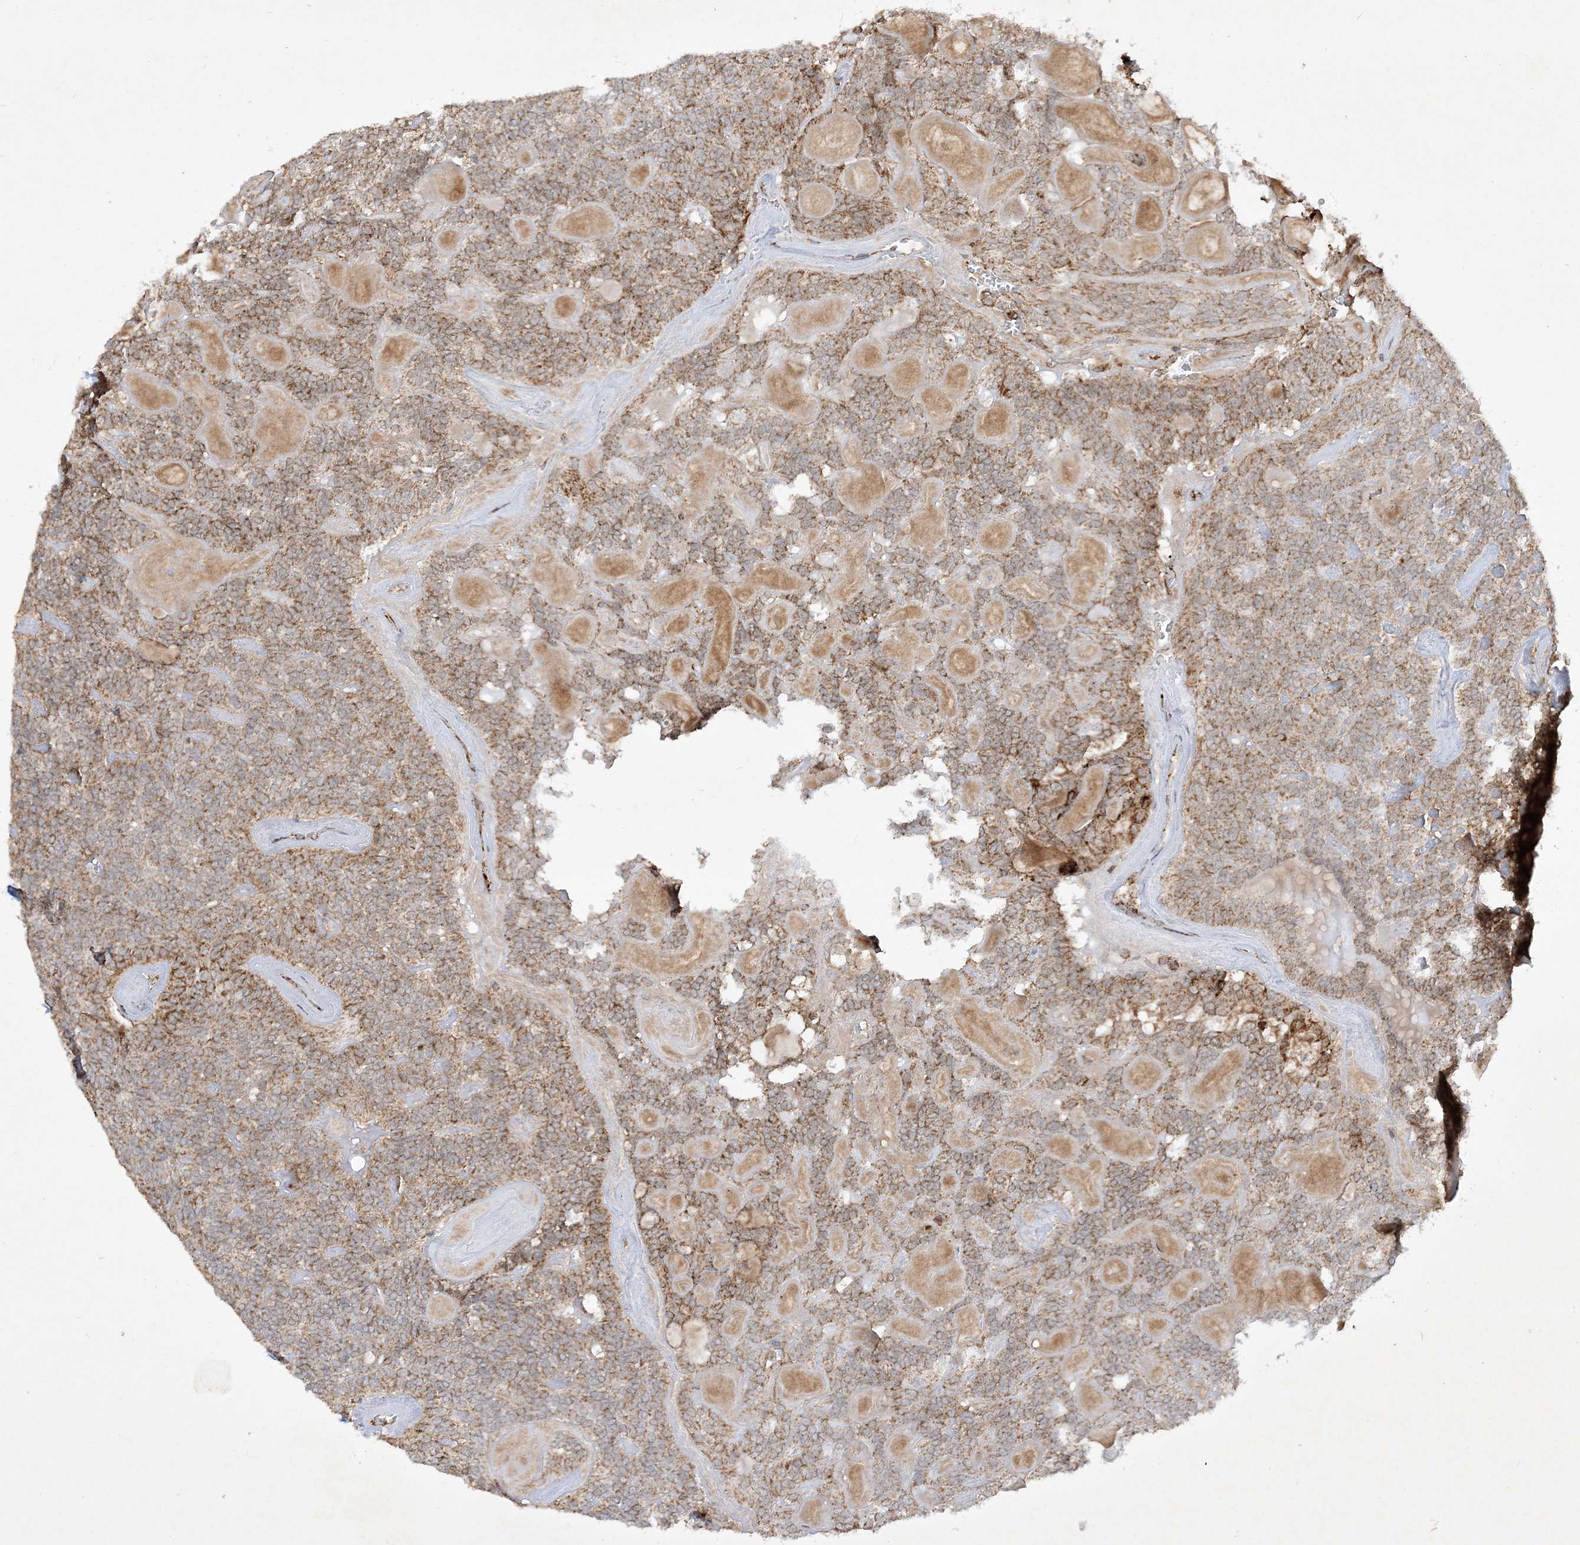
{"staining": {"intensity": "moderate", "quantity": ">75%", "location": "cytoplasmic/membranous"}, "tissue": "head and neck cancer", "cell_type": "Tumor cells", "image_type": "cancer", "snomed": [{"axis": "morphology", "description": "Adenocarcinoma, NOS"}, {"axis": "topography", "description": "Head-Neck"}], "caption": "Human head and neck adenocarcinoma stained with a protein marker demonstrates moderate staining in tumor cells.", "gene": "NDUFAF3", "patient": {"sex": "male", "age": 66}}